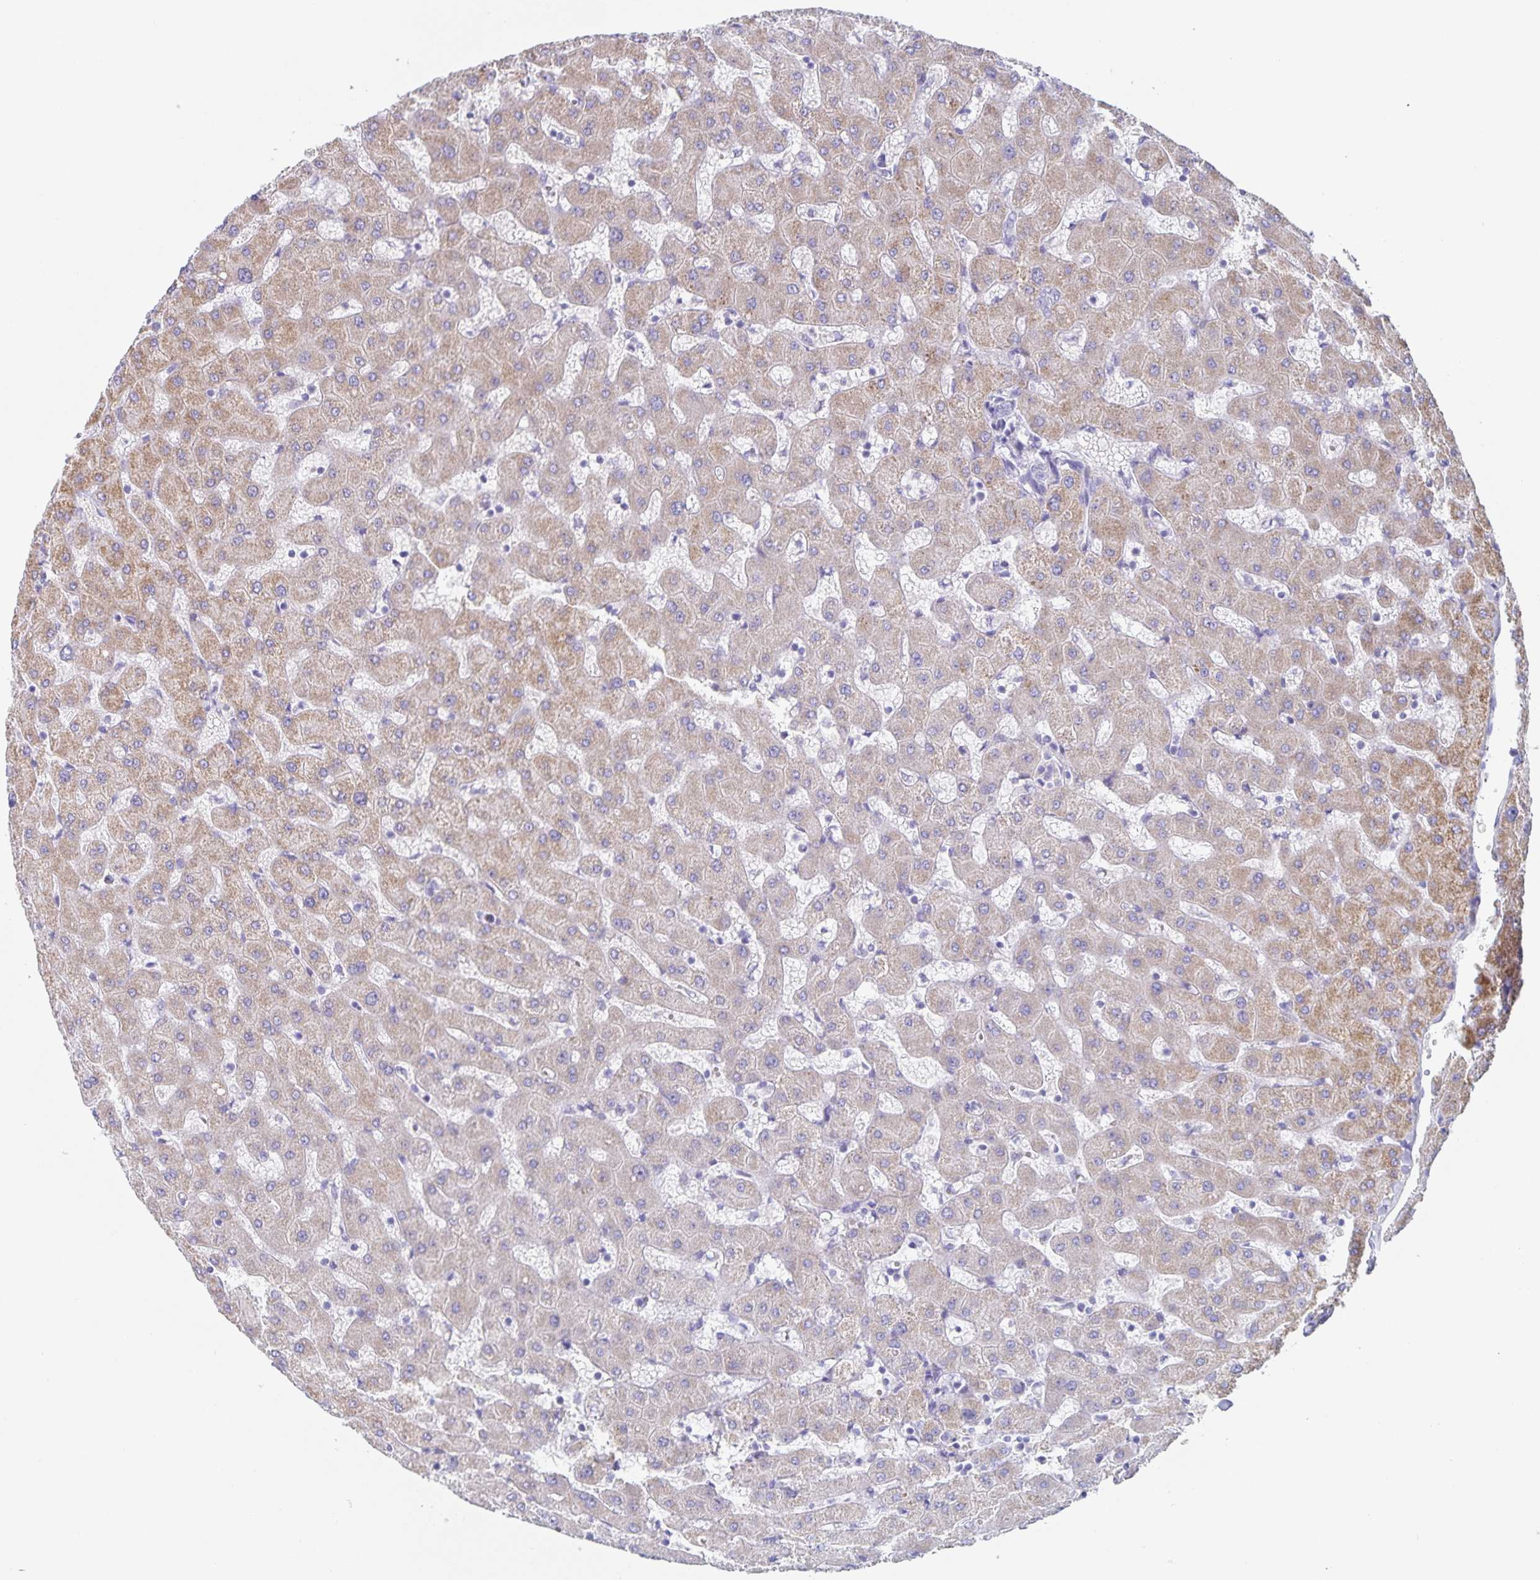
{"staining": {"intensity": "negative", "quantity": "none", "location": "none"}, "tissue": "liver", "cell_type": "Cholangiocytes", "image_type": "normal", "snomed": [{"axis": "morphology", "description": "Normal tissue, NOS"}, {"axis": "topography", "description": "Liver"}], "caption": "This is a micrograph of IHC staining of benign liver, which shows no expression in cholangiocytes.", "gene": "RPL36A", "patient": {"sex": "female", "age": 63}}